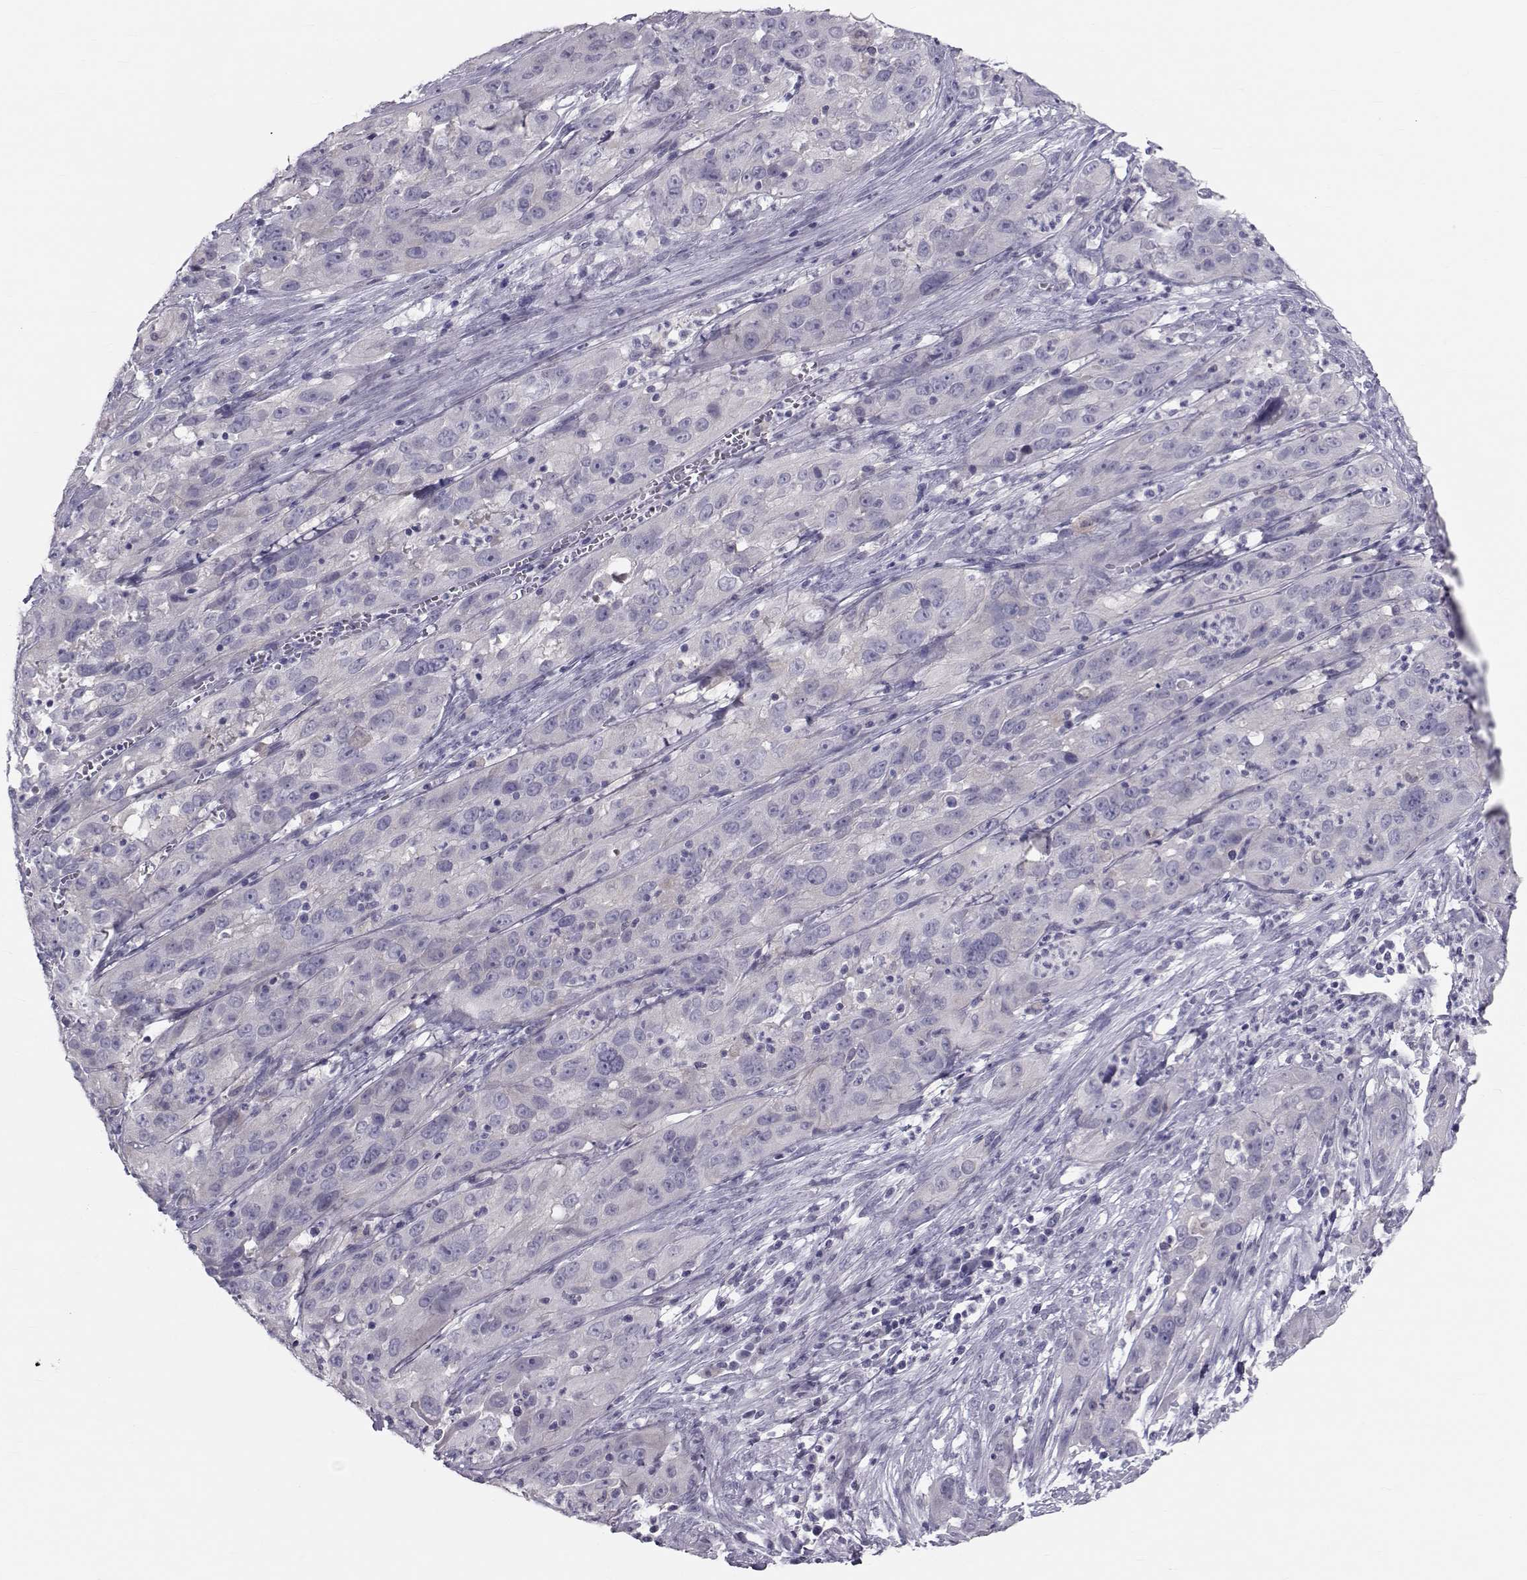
{"staining": {"intensity": "negative", "quantity": "none", "location": "none"}, "tissue": "cervical cancer", "cell_type": "Tumor cells", "image_type": "cancer", "snomed": [{"axis": "morphology", "description": "Squamous cell carcinoma, NOS"}, {"axis": "topography", "description": "Cervix"}], "caption": "Tumor cells are negative for protein expression in human cervical squamous cell carcinoma.", "gene": "GARIN3", "patient": {"sex": "female", "age": 32}}